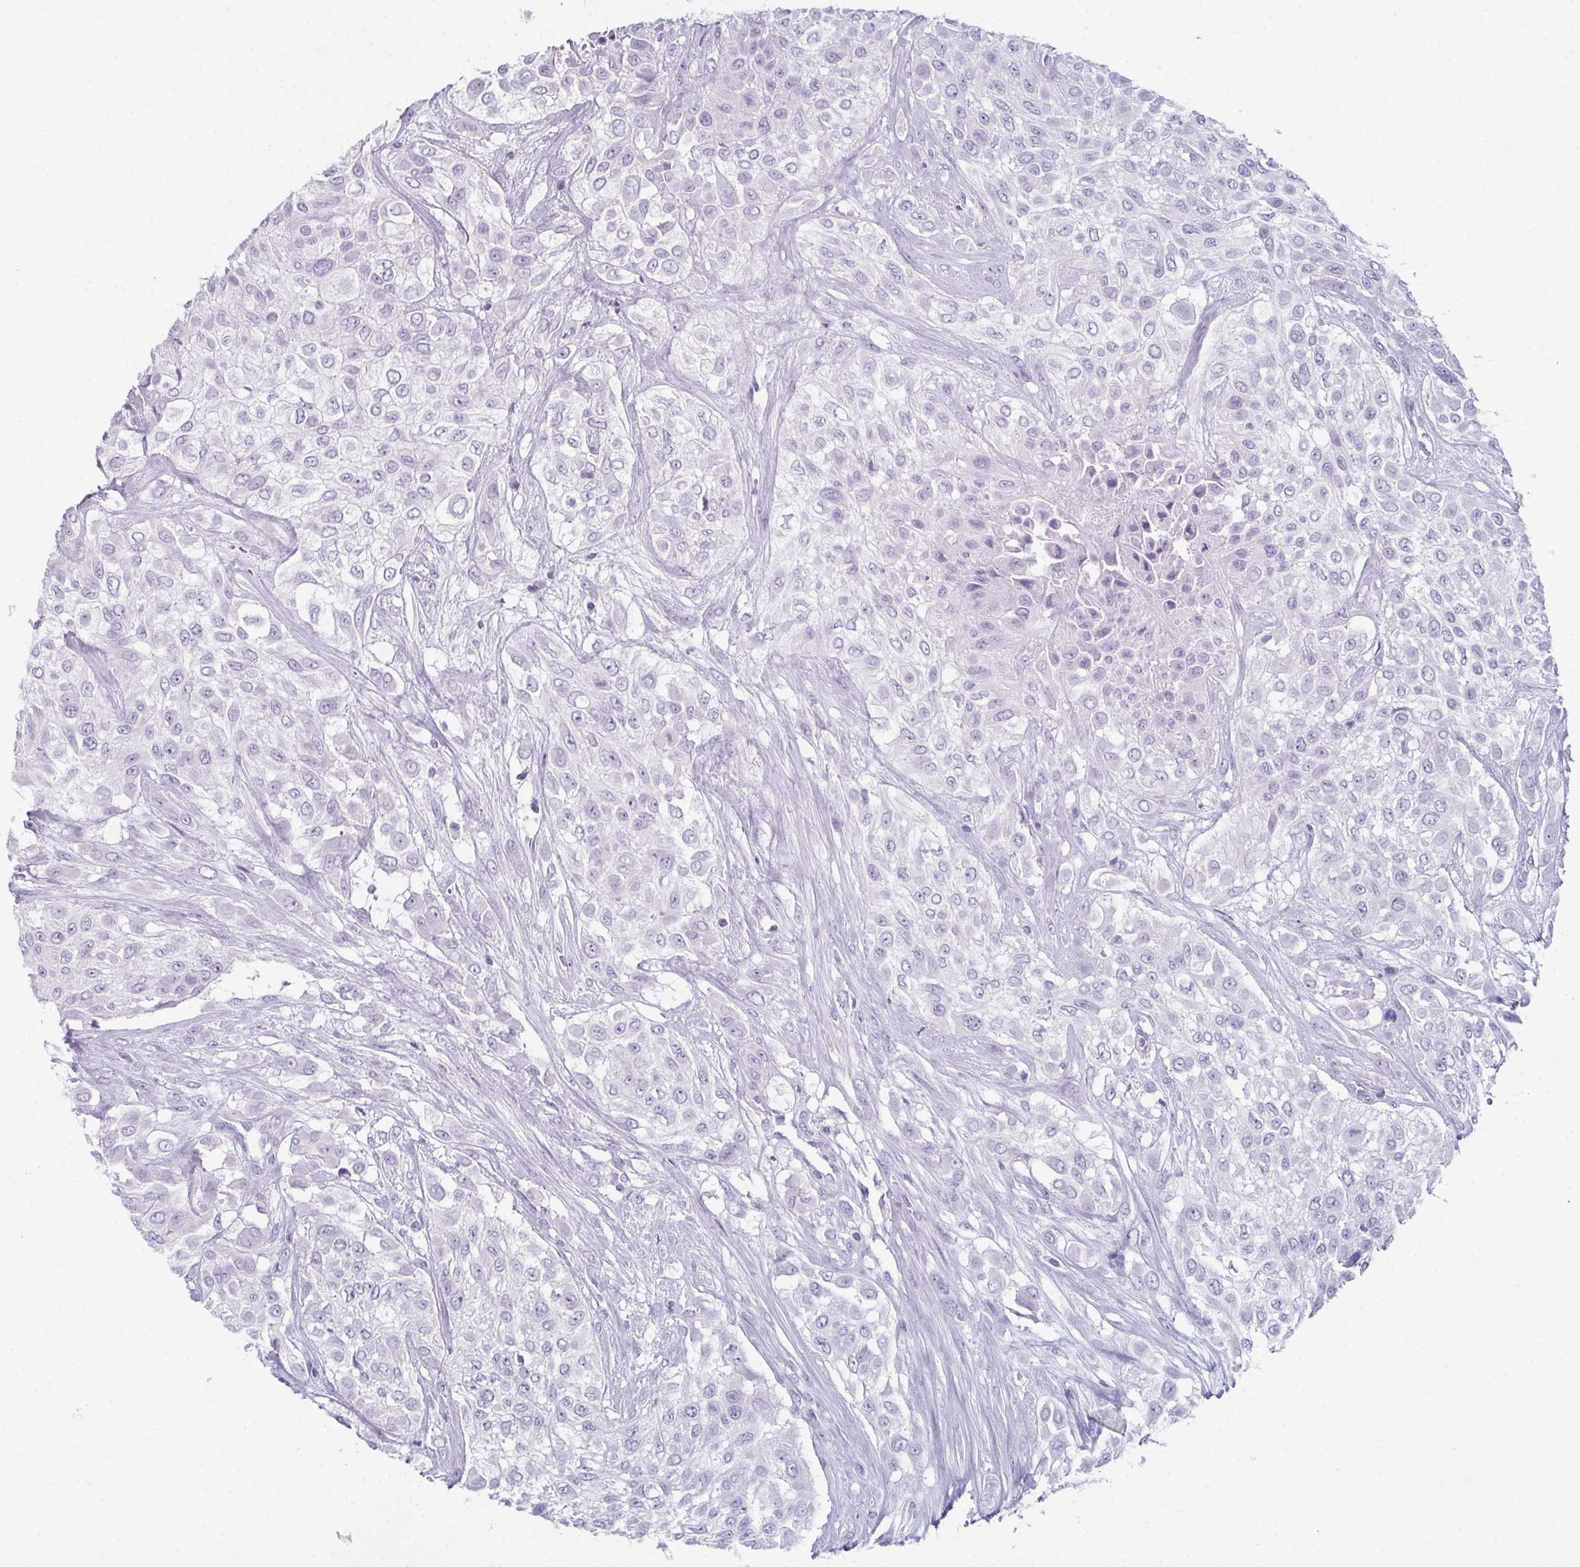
{"staining": {"intensity": "negative", "quantity": "none", "location": "none"}, "tissue": "urothelial cancer", "cell_type": "Tumor cells", "image_type": "cancer", "snomed": [{"axis": "morphology", "description": "Urothelial carcinoma, High grade"}, {"axis": "topography", "description": "Urinary bladder"}], "caption": "IHC of human high-grade urothelial carcinoma exhibits no expression in tumor cells.", "gene": "ENKUR", "patient": {"sex": "male", "age": 57}}